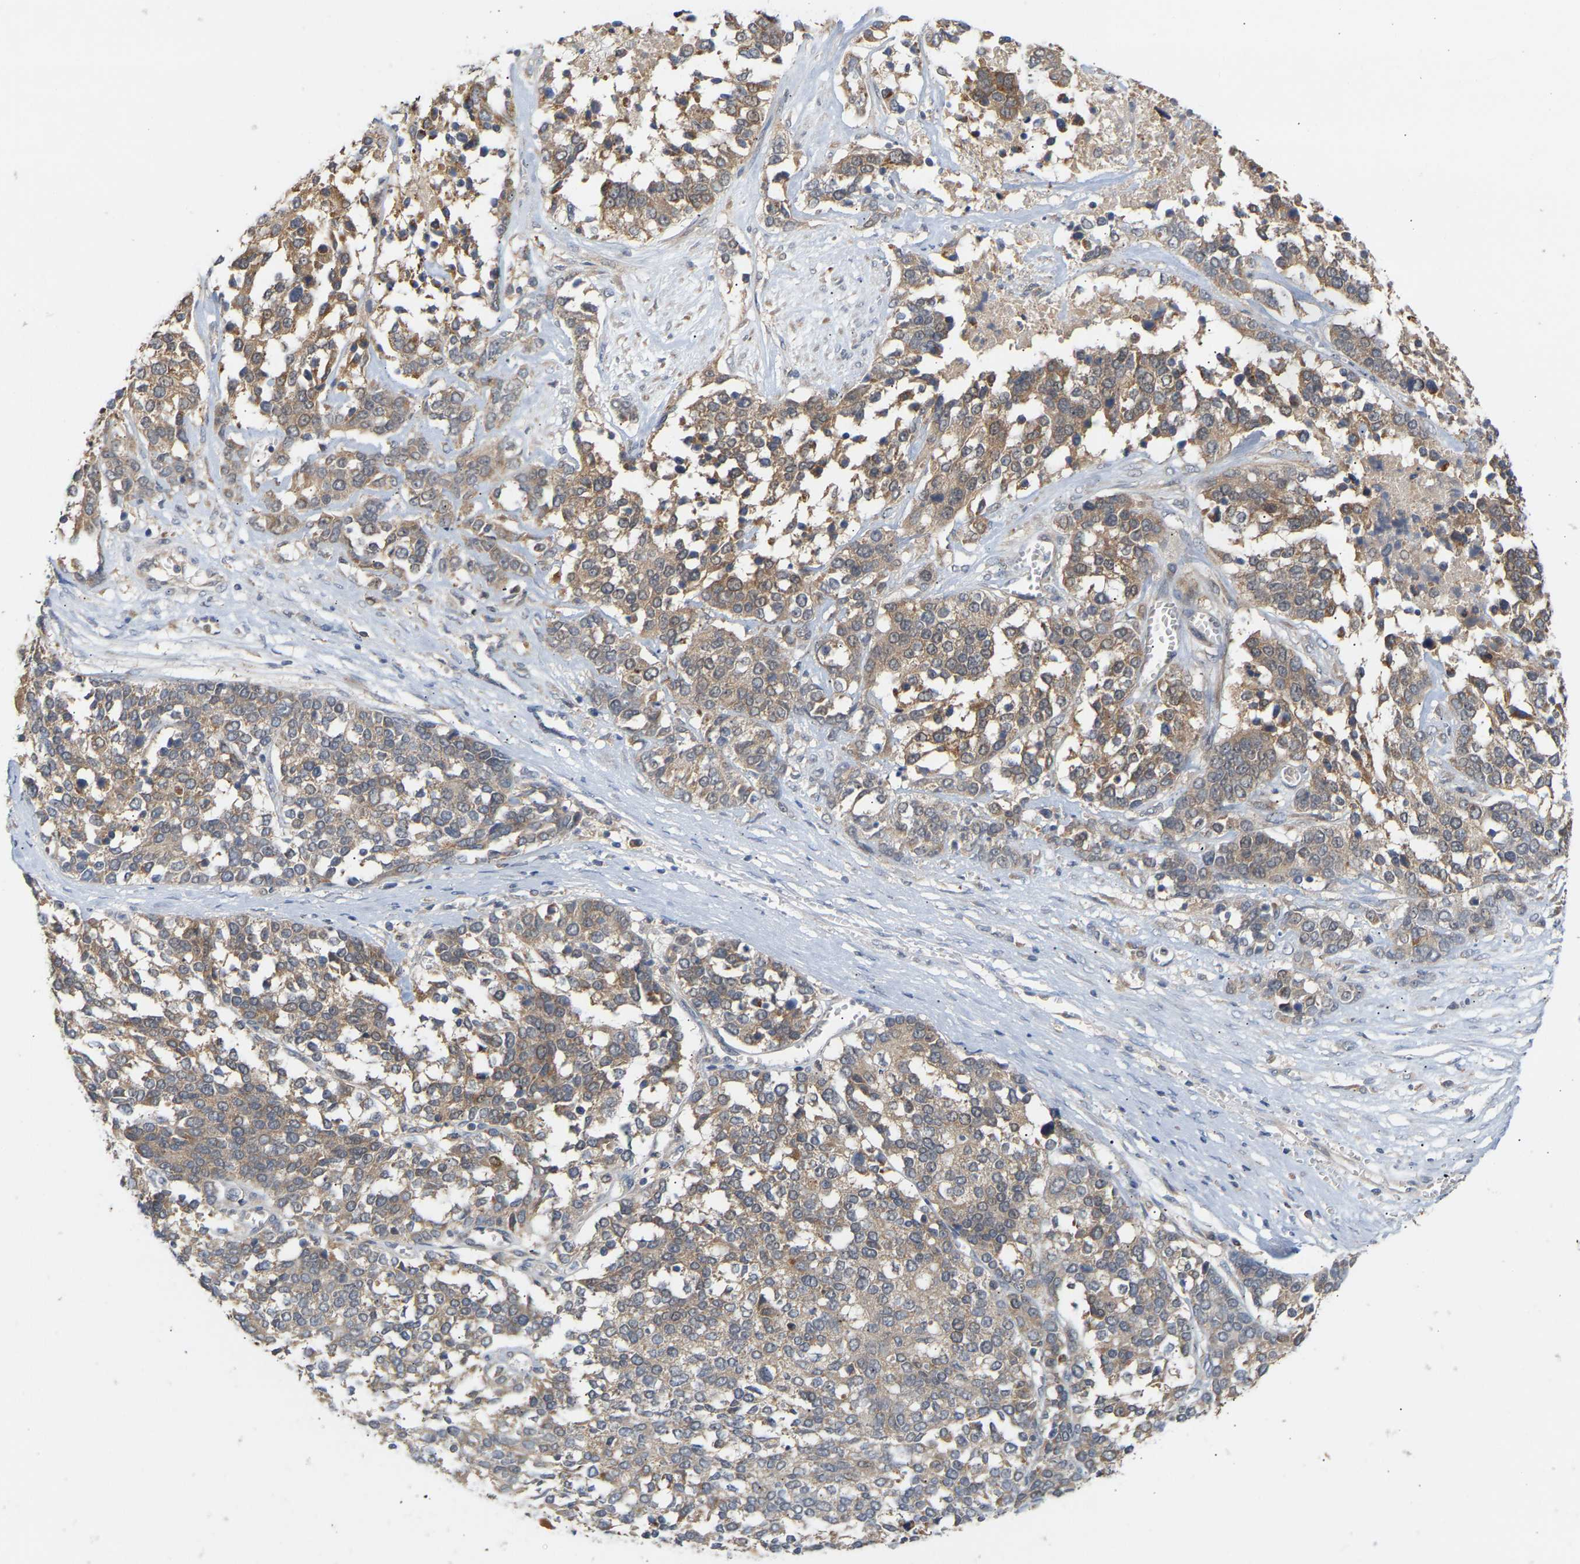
{"staining": {"intensity": "weak", "quantity": ">75%", "location": "cytoplasmic/membranous"}, "tissue": "ovarian cancer", "cell_type": "Tumor cells", "image_type": "cancer", "snomed": [{"axis": "morphology", "description": "Cystadenocarcinoma, serous, NOS"}, {"axis": "topography", "description": "Ovary"}], "caption": "Ovarian cancer (serous cystadenocarcinoma) tissue displays weak cytoplasmic/membranous expression in approximately >75% of tumor cells, visualized by immunohistochemistry.", "gene": "TPMT", "patient": {"sex": "female", "age": 44}}